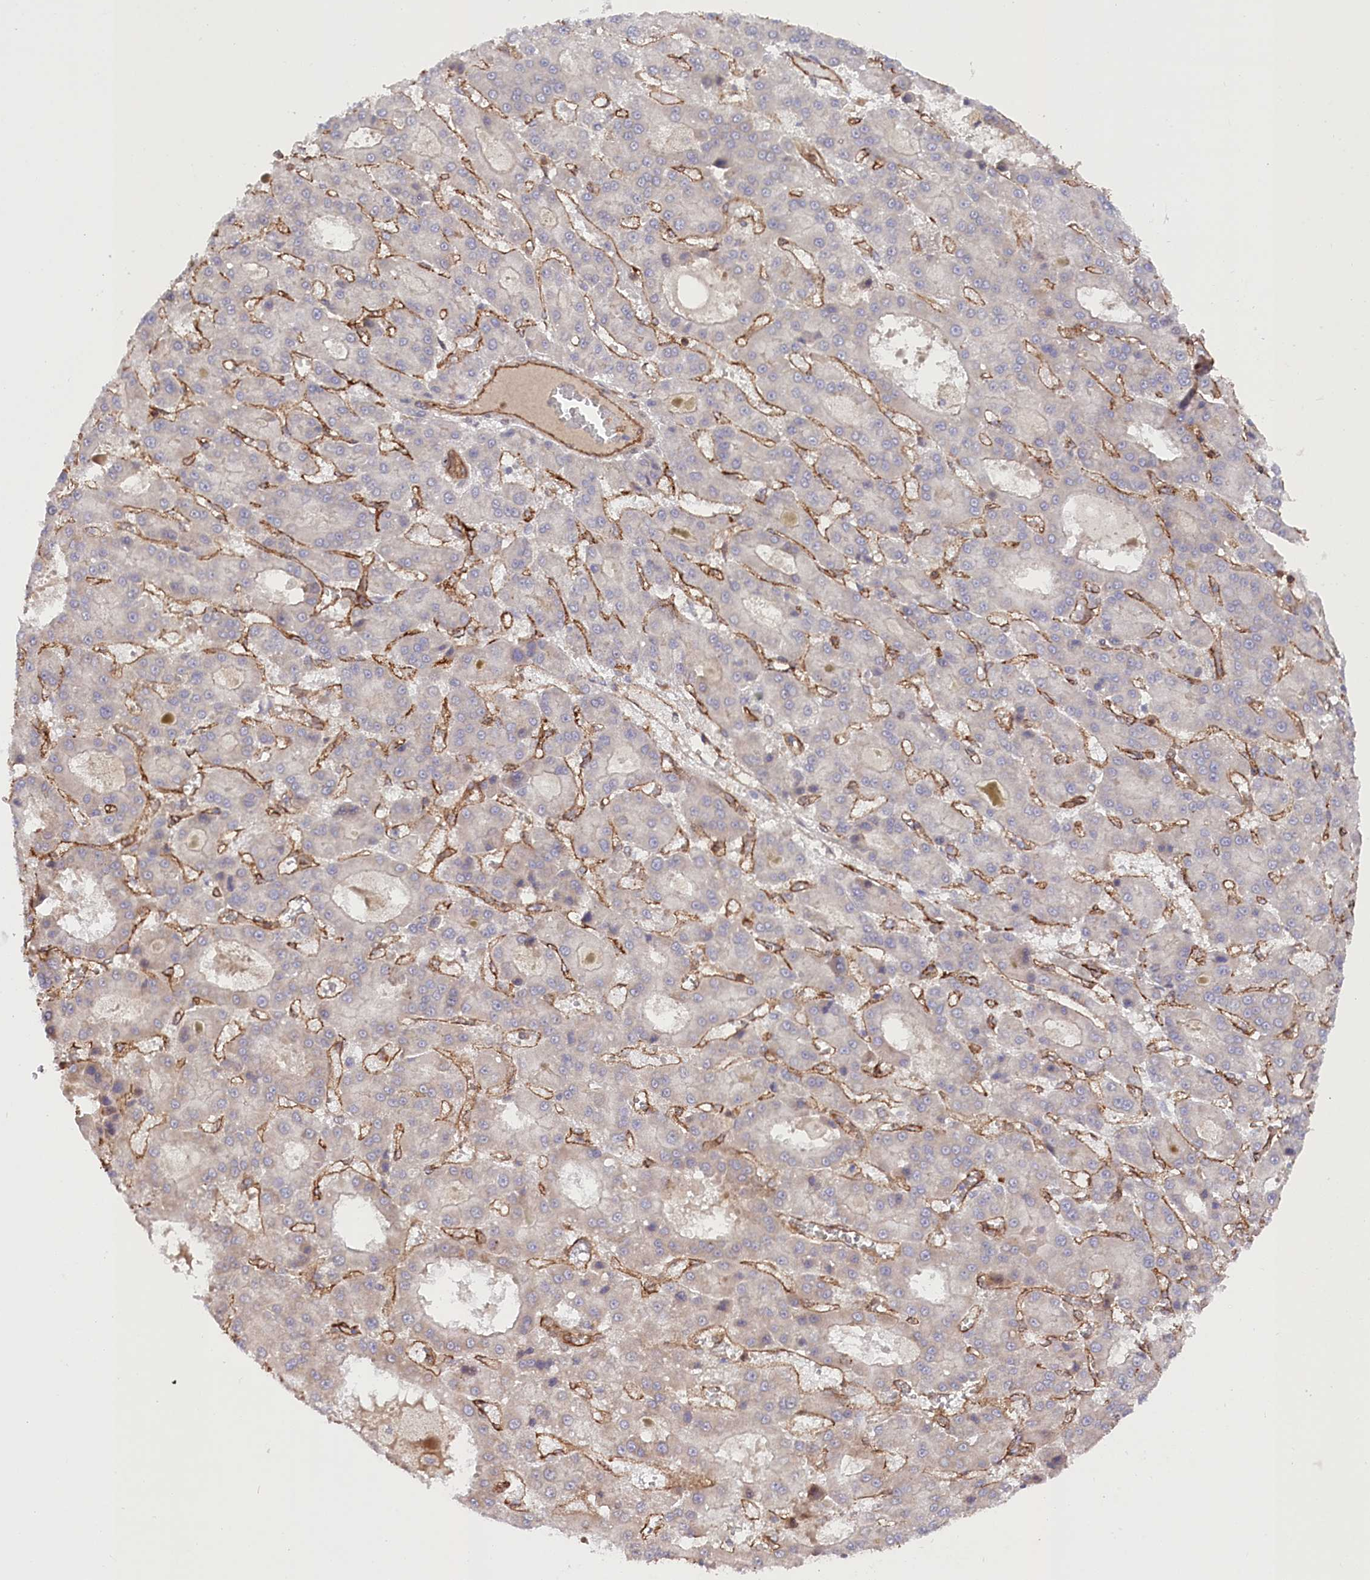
{"staining": {"intensity": "weak", "quantity": "<25%", "location": "cytoplasmic/membranous"}, "tissue": "liver cancer", "cell_type": "Tumor cells", "image_type": "cancer", "snomed": [{"axis": "morphology", "description": "Carcinoma, Hepatocellular, NOS"}, {"axis": "topography", "description": "Liver"}], "caption": "High magnification brightfield microscopy of liver hepatocellular carcinoma stained with DAB (3,3'-diaminobenzidine) (brown) and counterstained with hematoxylin (blue): tumor cells show no significant expression. (Brightfield microscopy of DAB (3,3'-diaminobenzidine) immunohistochemistry at high magnification).", "gene": "MTPAP", "patient": {"sex": "male", "age": 70}}